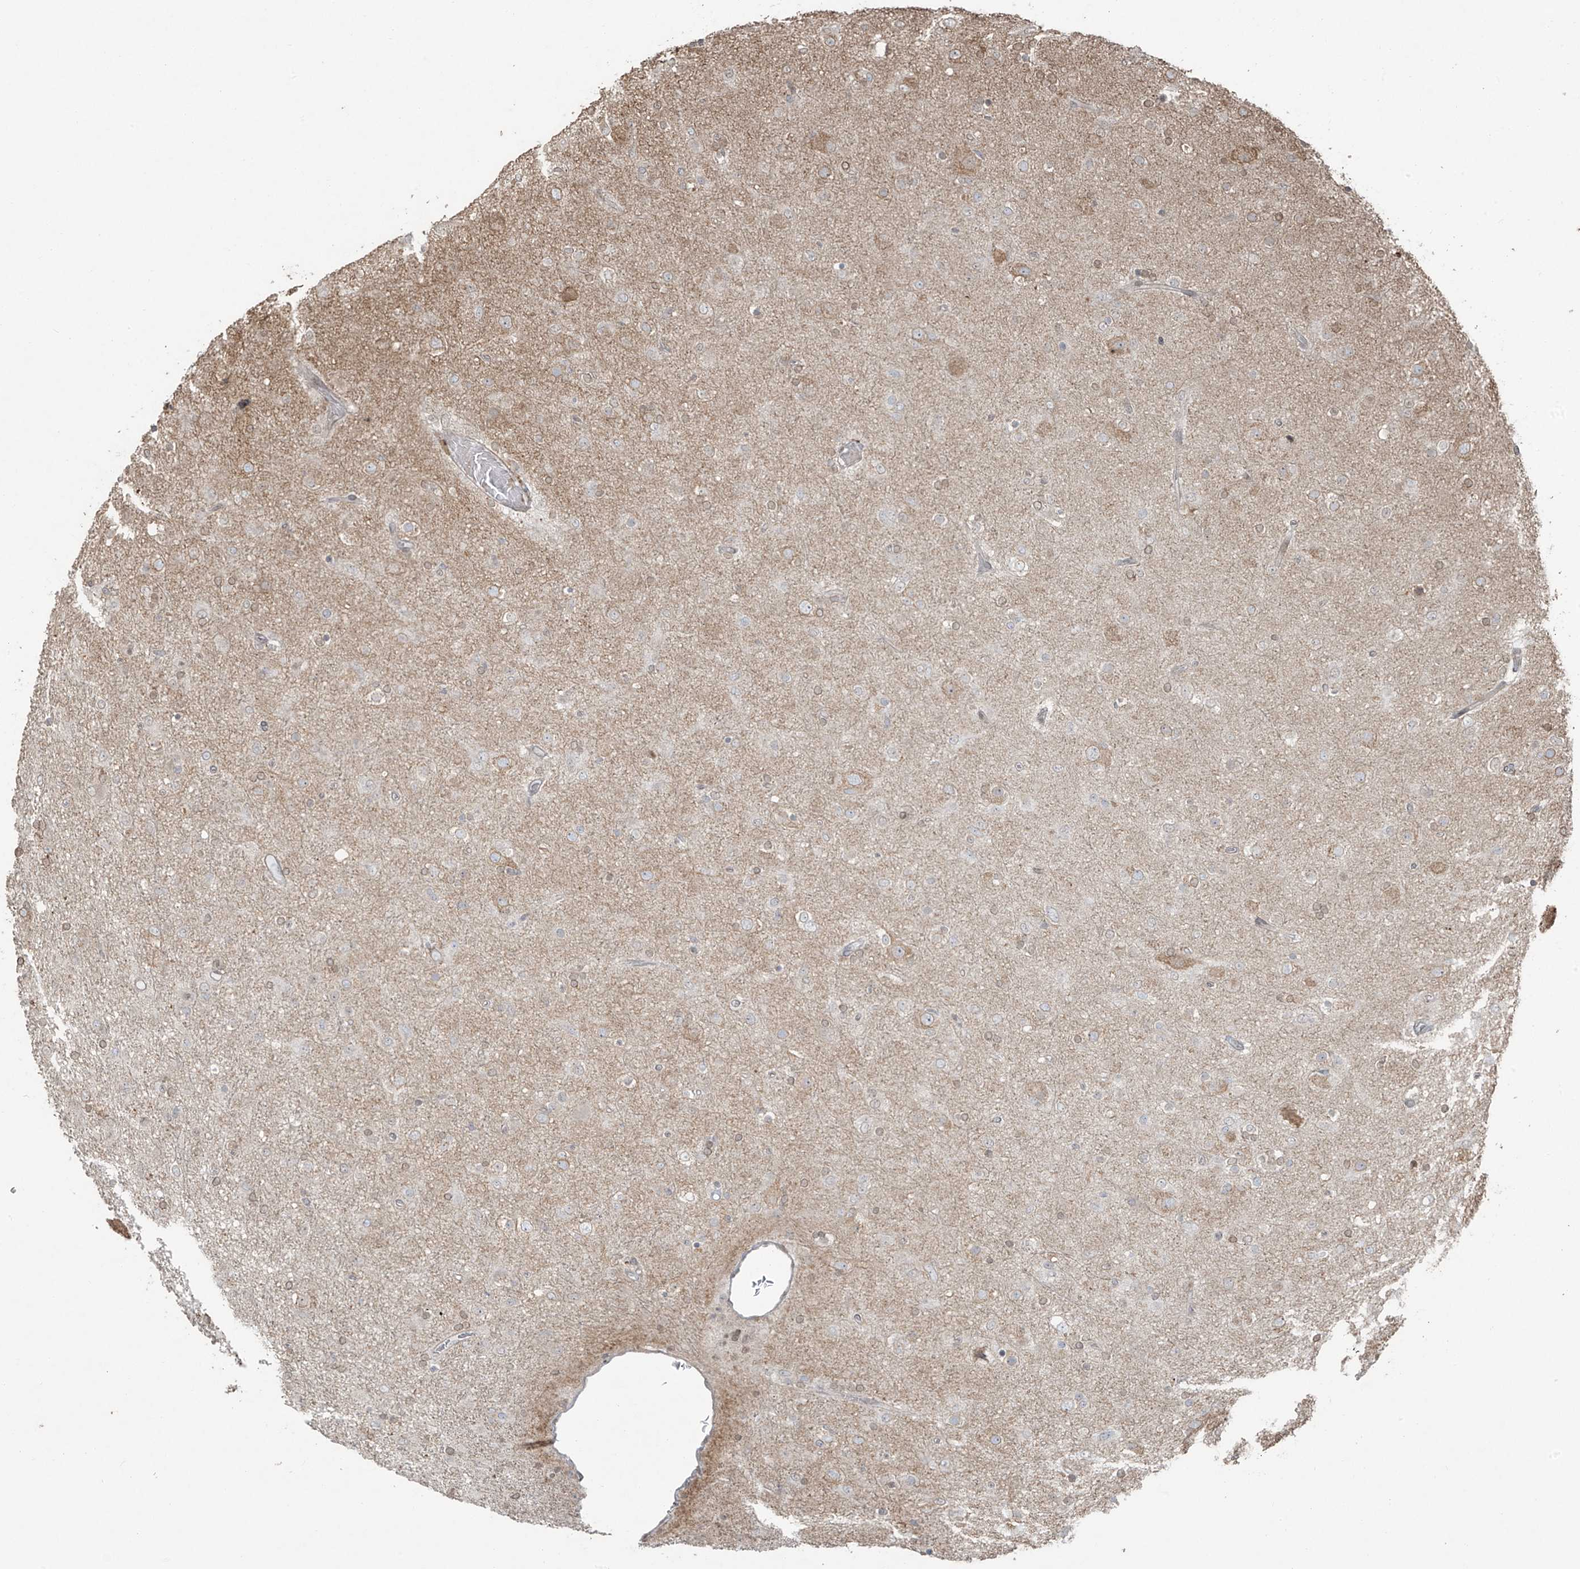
{"staining": {"intensity": "weak", "quantity": "<25%", "location": "cytoplasmic/membranous"}, "tissue": "glioma", "cell_type": "Tumor cells", "image_type": "cancer", "snomed": [{"axis": "morphology", "description": "Glioma, malignant, Low grade"}, {"axis": "topography", "description": "Brain"}], "caption": "Glioma stained for a protein using immunohistochemistry (IHC) shows no positivity tumor cells.", "gene": "TTC22", "patient": {"sex": "male", "age": 65}}